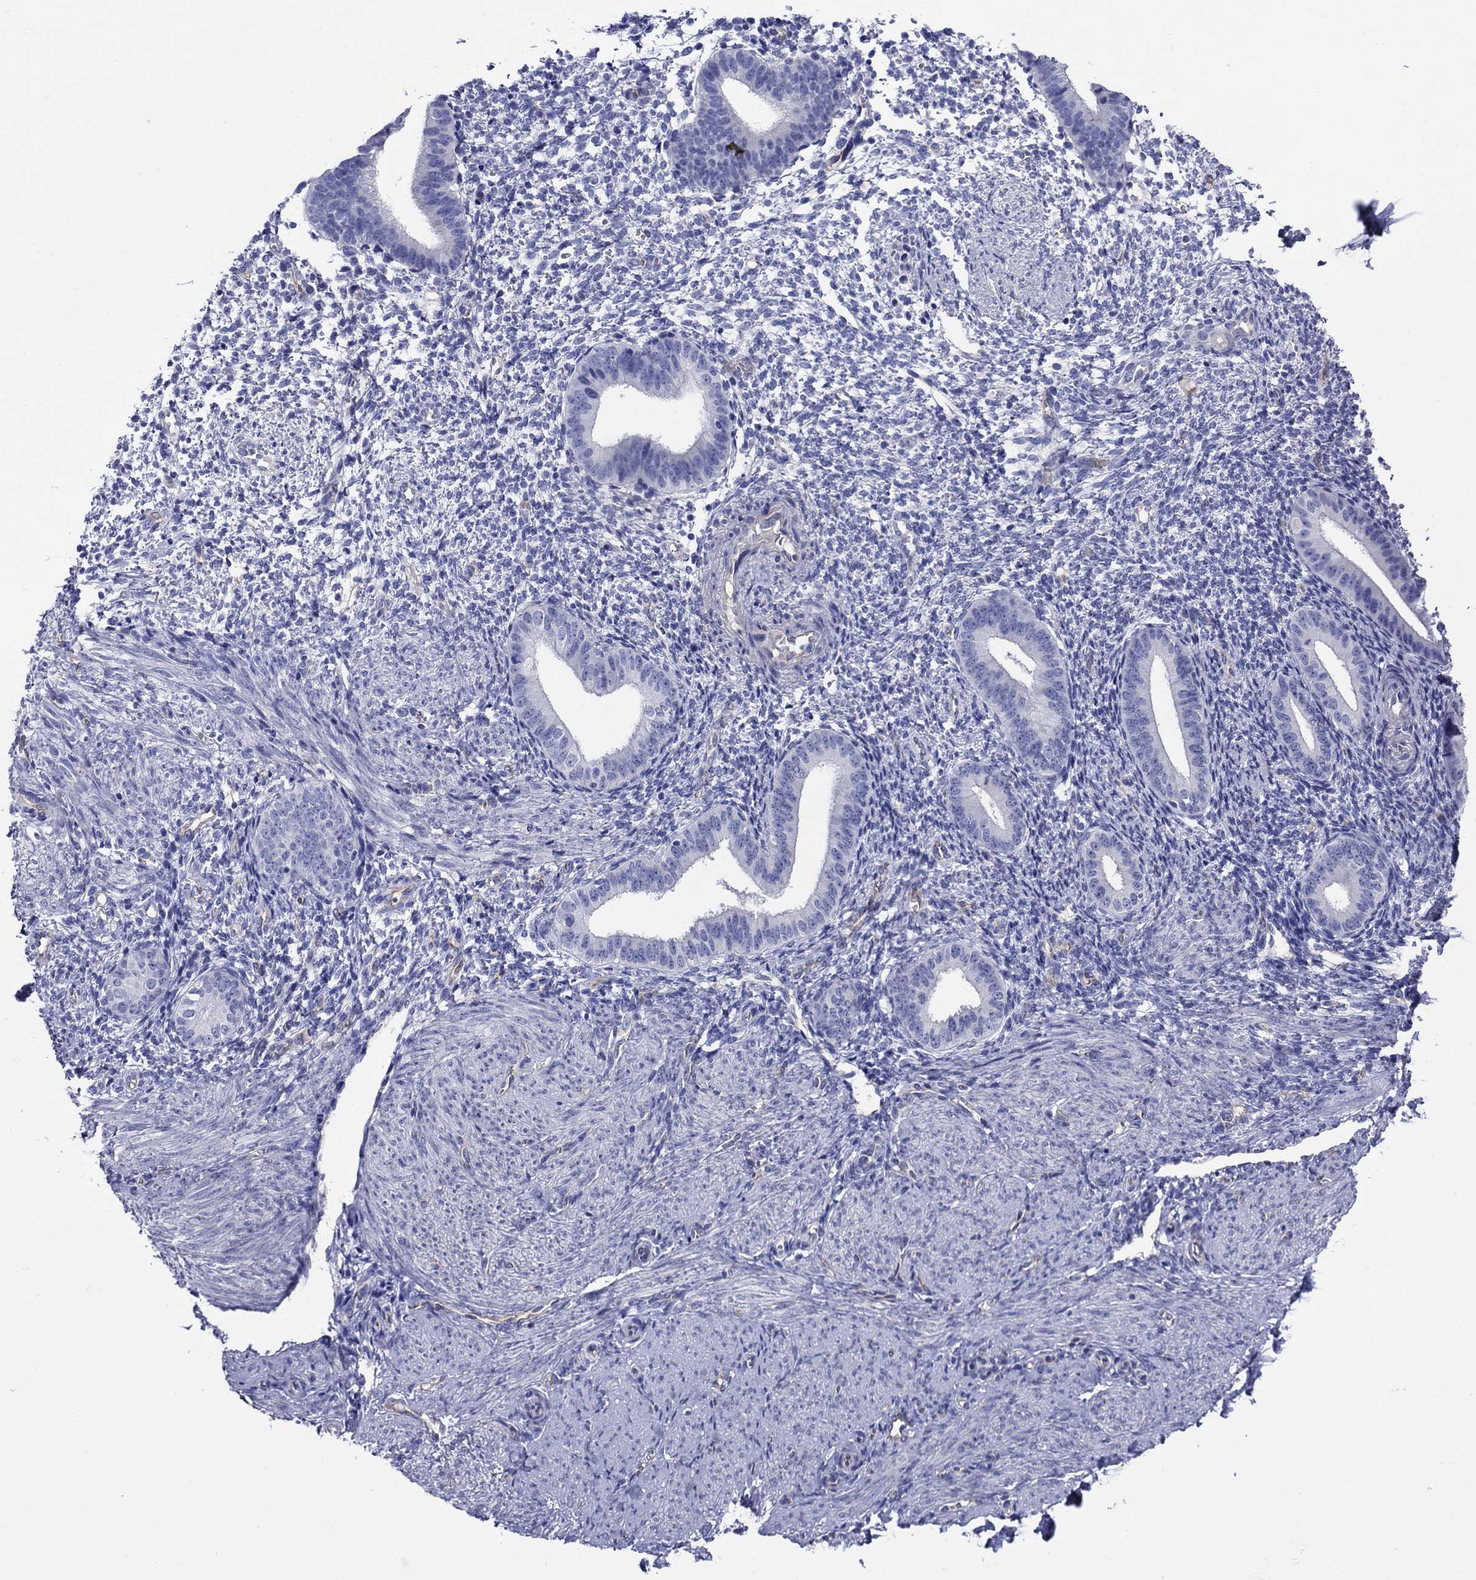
{"staining": {"intensity": "negative", "quantity": "none", "location": "none"}, "tissue": "endometrium", "cell_type": "Cells in endometrial stroma", "image_type": "normal", "snomed": [{"axis": "morphology", "description": "Normal tissue, NOS"}, {"axis": "topography", "description": "Endometrium"}], "caption": "A high-resolution photomicrograph shows immunohistochemistry staining of normal endometrium, which displays no significant staining in cells in endometrial stroma. (Brightfield microscopy of DAB (3,3'-diaminobenzidine) immunohistochemistry at high magnification).", "gene": "SMCP", "patient": {"sex": "female", "age": 47}}